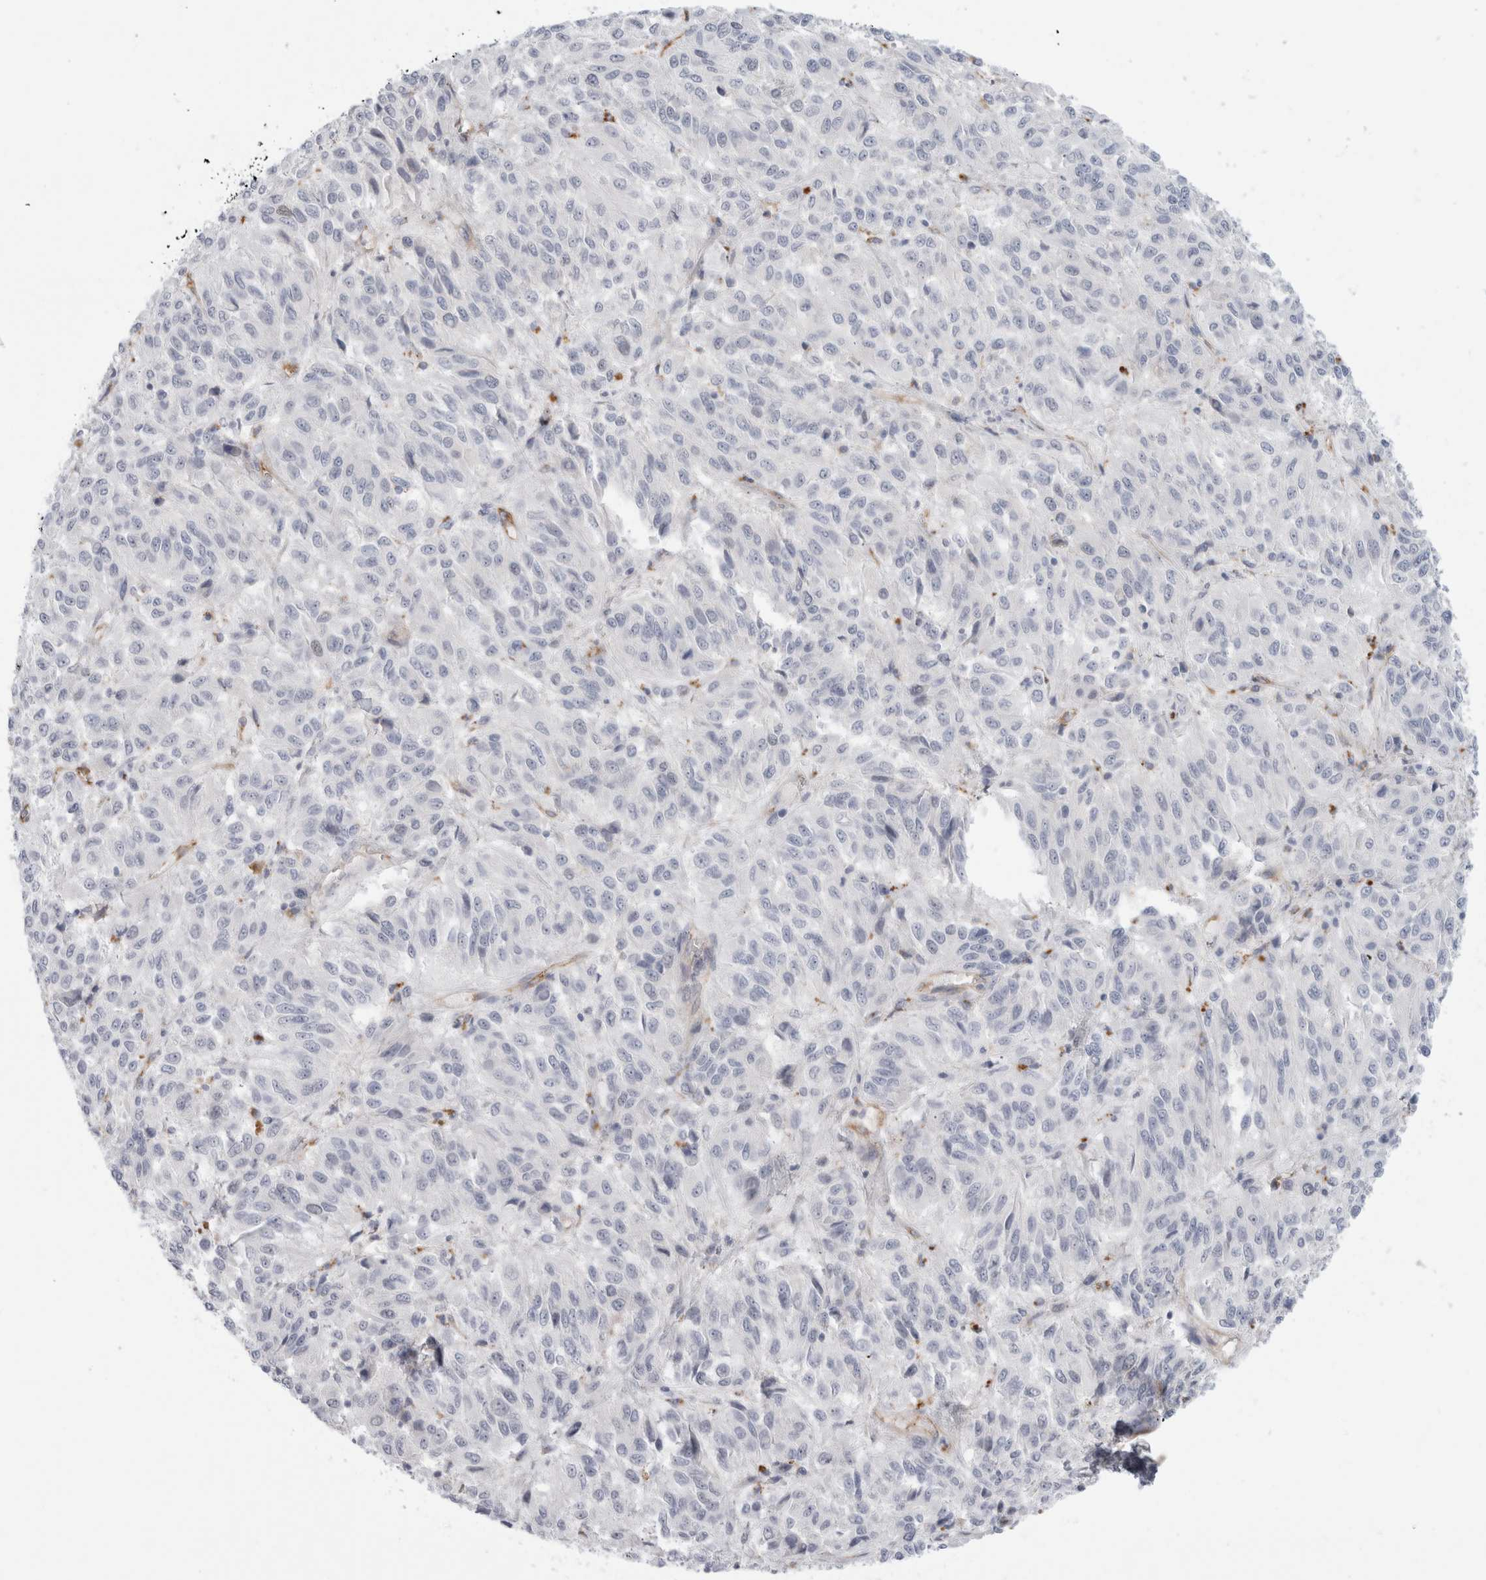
{"staining": {"intensity": "negative", "quantity": "none", "location": "none"}, "tissue": "melanoma", "cell_type": "Tumor cells", "image_type": "cancer", "snomed": [{"axis": "morphology", "description": "Malignant melanoma, Metastatic site"}, {"axis": "topography", "description": "Lung"}], "caption": "An image of melanoma stained for a protein displays no brown staining in tumor cells. The staining is performed using DAB brown chromogen with nuclei counter-stained in using hematoxylin.", "gene": "ANKMY1", "patient": {"sex": "male", "age": 64}}